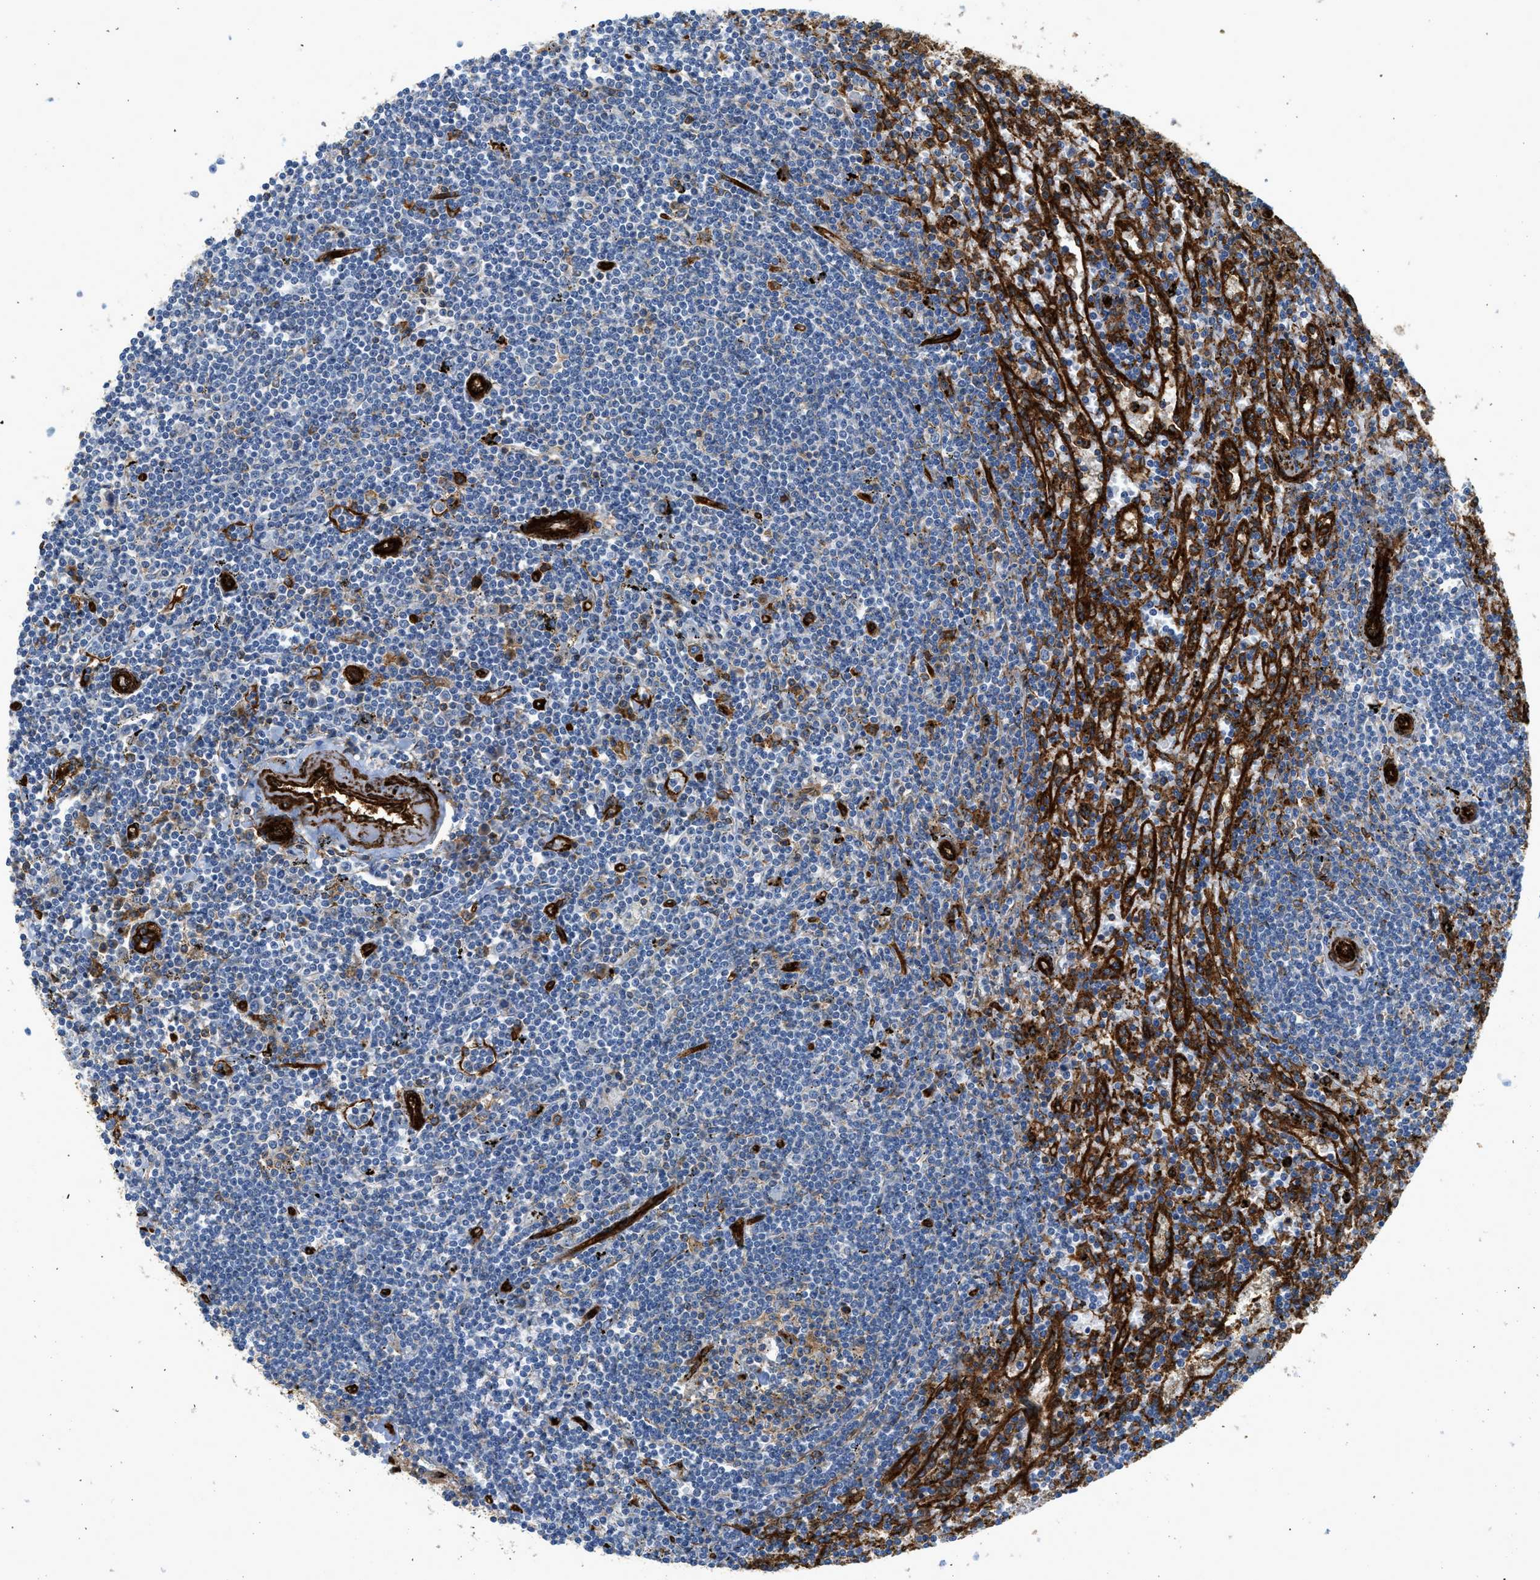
{"staining": {"intensity": "negative", "quantity": "none", "location": "none"}, "tissue": "lymphoma", "cell_type": "Tumor cells", "image_type": "cancer", "snomed": [{"axis": "morphology", "description": "Malignant lymphoma, non-Hodgkin's type, Low grade"}, {"axis": "topography", "description": "Spleen"}], "caption": "Immunohistochemical staining of human malignant lymphoma, non-Hodgkin's type (low-grade) reveals no significant positivity in tumor cells. Nuclei are stained in blue.", "gene": "HIP1", "patient": {"sex": "male", "age": 76}}